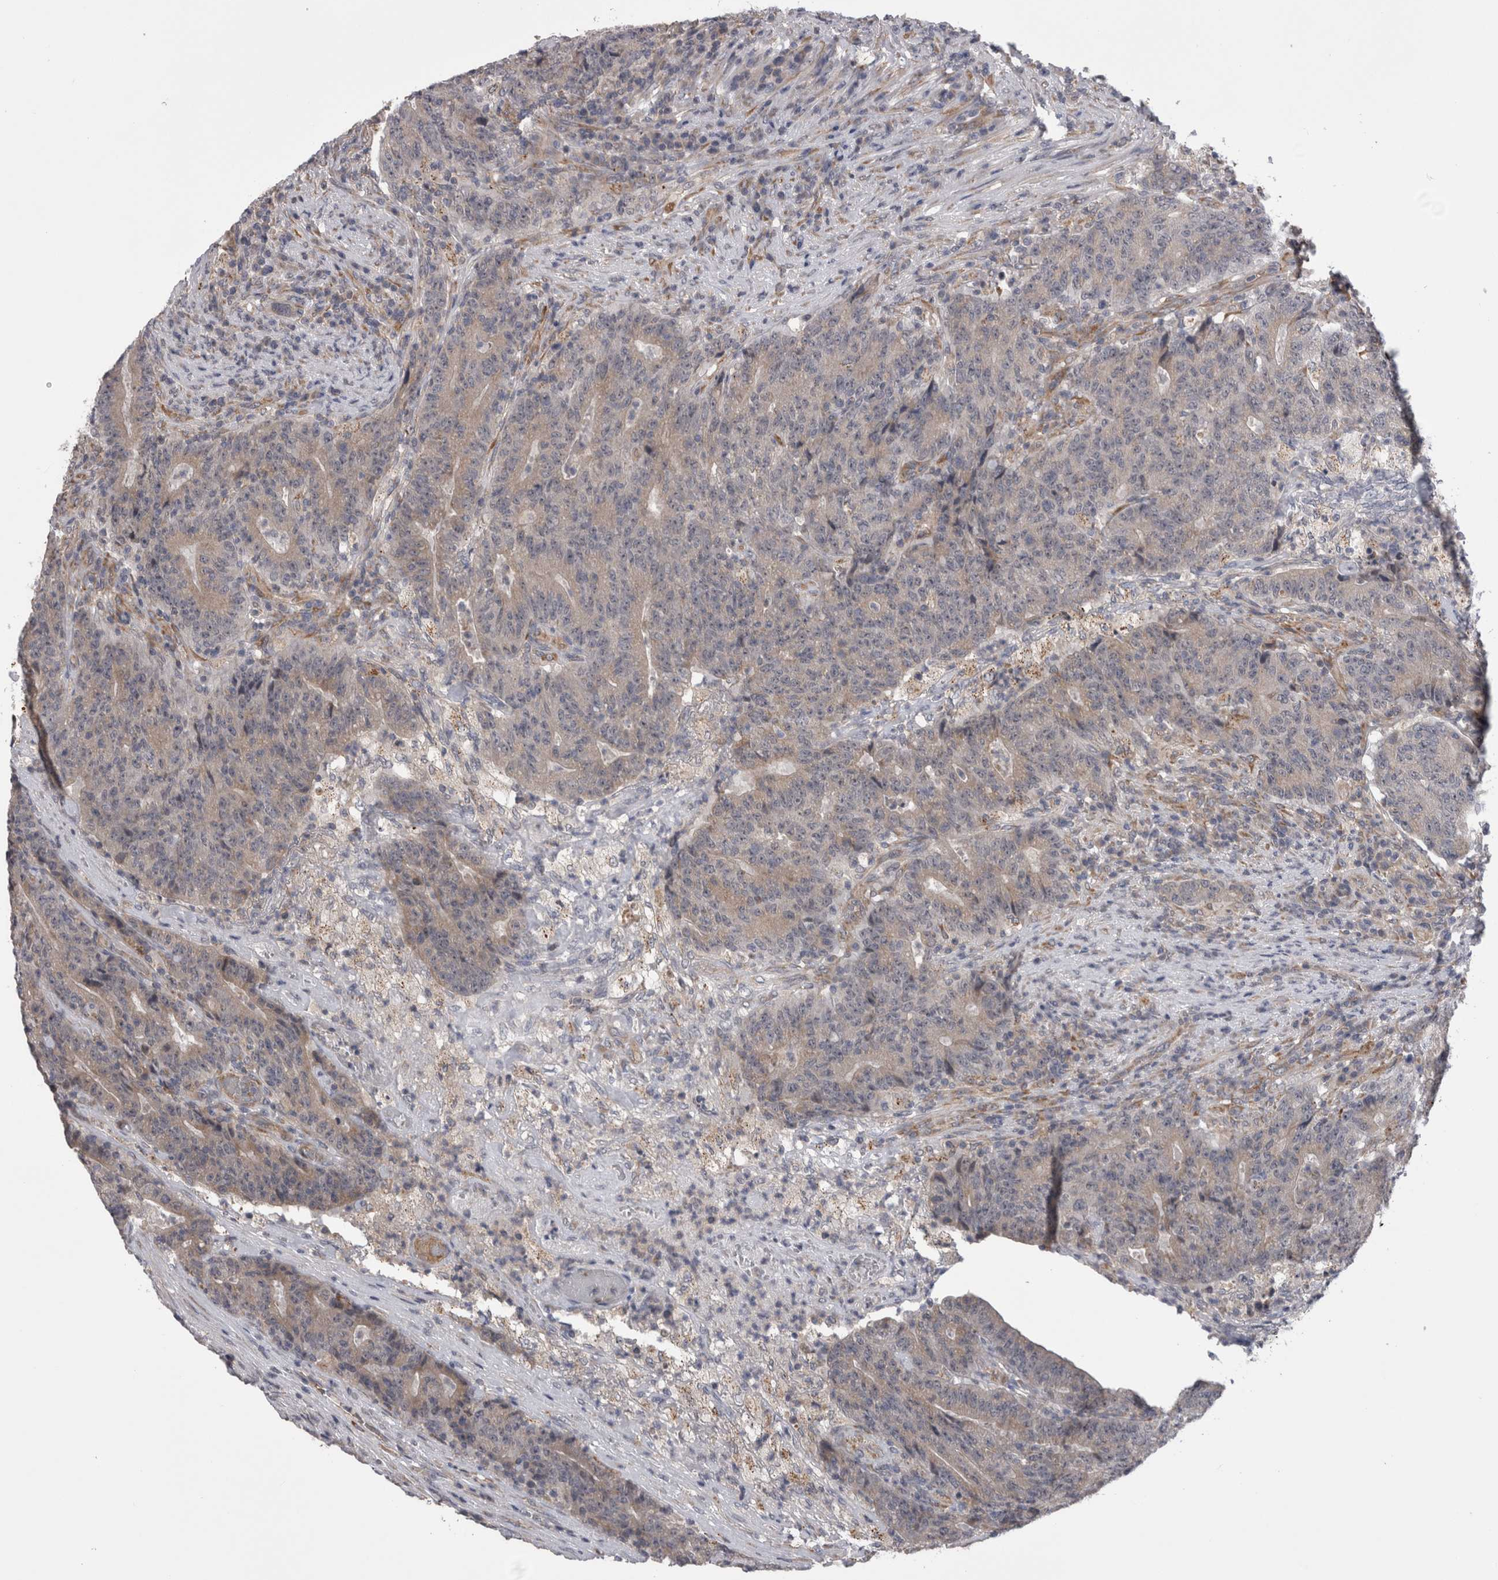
{"staining": {"intensity": "weak", "quantity": "25%-75%", "location": "cytoplasmic/membranous"}, "tissue": "colorectal cancer", "cell_type": "Tumor cells", "image_type": "cancer", "snomed": [{"axis": "morphology", "description": "Normal tissue, NOS"}, {"axis": "morphology", "description": "Adenocarcinoma, NOS"}, {"axis": "topography", "description": "Colon"}], "caption": "This is an image of IHC staining of colorectal adenocarcinoma, which shows weak staining in the cytoplasmic/membranous of tumor cells.", "gene": "ARHGAP29", "patient": {"sex": "female", "age": 75}}